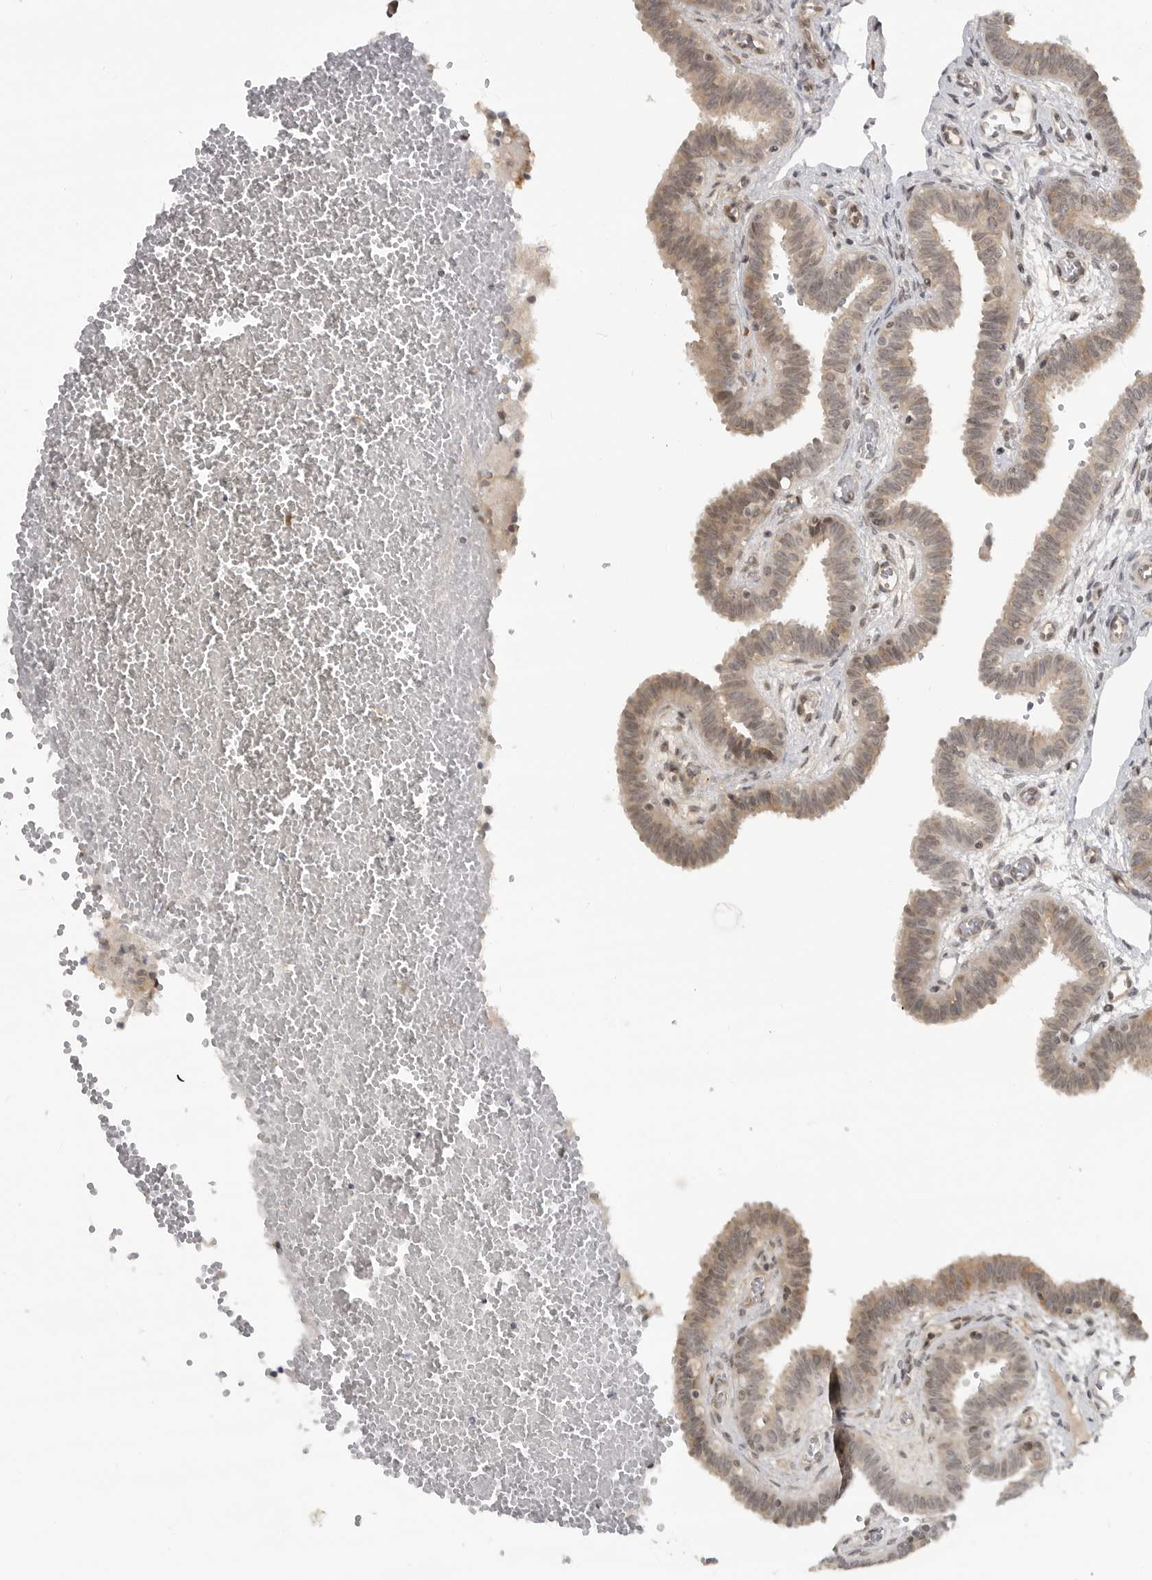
{"staining": {"intensity": "weak", "quantity": ">75%", "location": "cytoplasmic/membranous,nuclear"}, "tissue": "fallopian tube", "cell_type": "Glandular cells", "image_type": "normal", "snomed": [{"axis": "morphology", "description": "Normal tissue, NOS"}, {"axis": "topography", "description": "Fallopian tube"}, {"axis": "topography", "description": "Placenta"}], "caption": "Glandular cells show low levels of weak cytoplasmic/membranous,nuclear staining in approximately >75% of cells in benign fallopian tube.", "gene": "CEP295NL", "patient": {"sex": "female", "age": 32}}